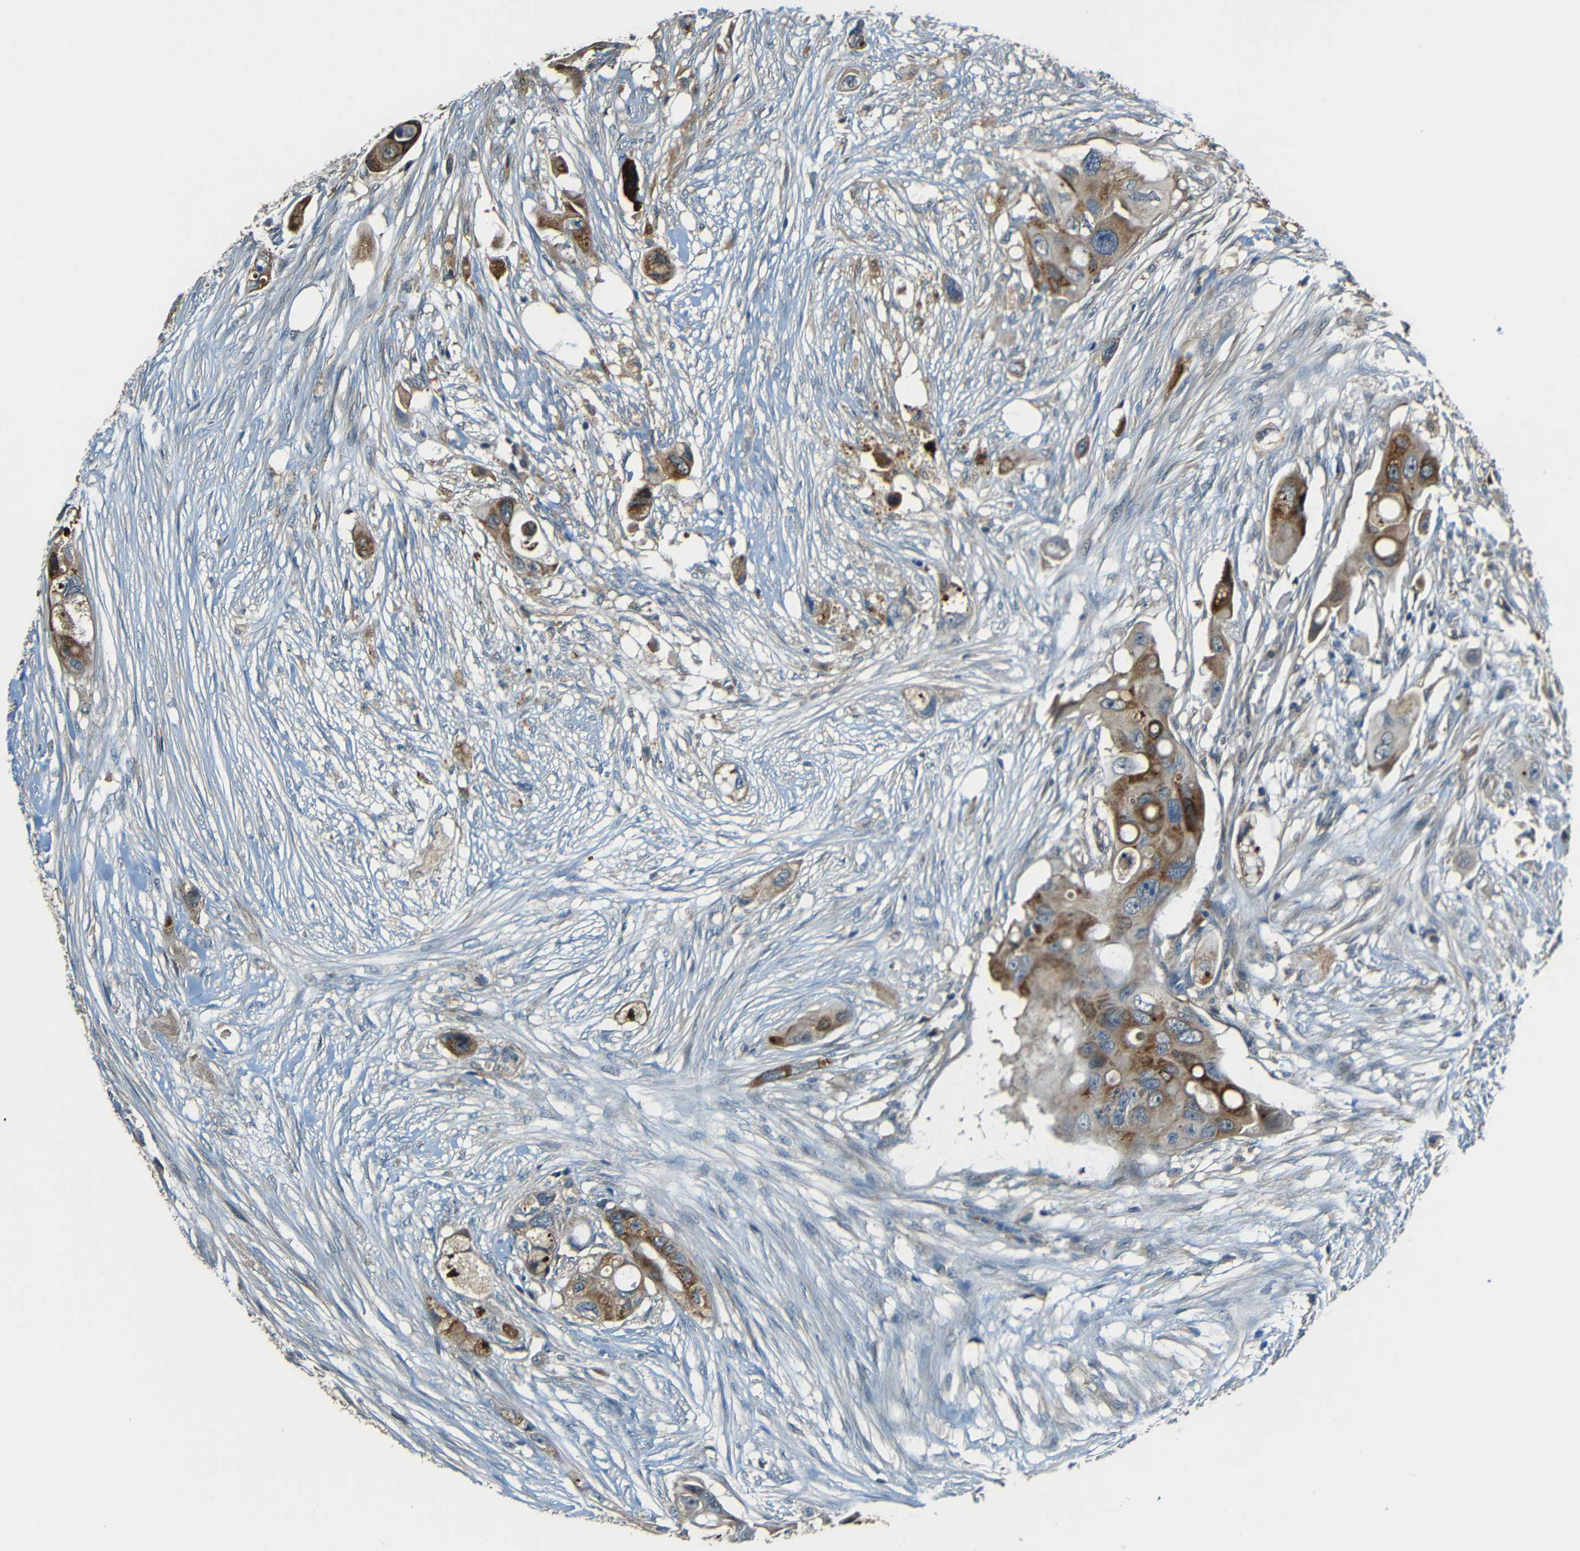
{"staining": {"intensity": "moderate", "quantity": ">75%", "location": "cytoplasmic/membranous"}, "tissue": "colorectal cancer", "cell_type": "Tumor cells", "image_type": "cancer", "snomed": [{"axis": "morphology", "description": "Adenocarcinoma, NOS"}, {"axis": "topography", "description": "Colon"}], "caption": "Immunohistochemistry (IHC) image of human colorectal cancer (adenocarcinoma) stained for a protein (brown), which demonstrates medium levels of moderate cytoplasmic/membranous positivity in approximately >75% of tumor cells.", "gene": "FNDC3A", "patient": {"sex": "female", "age": 57}}